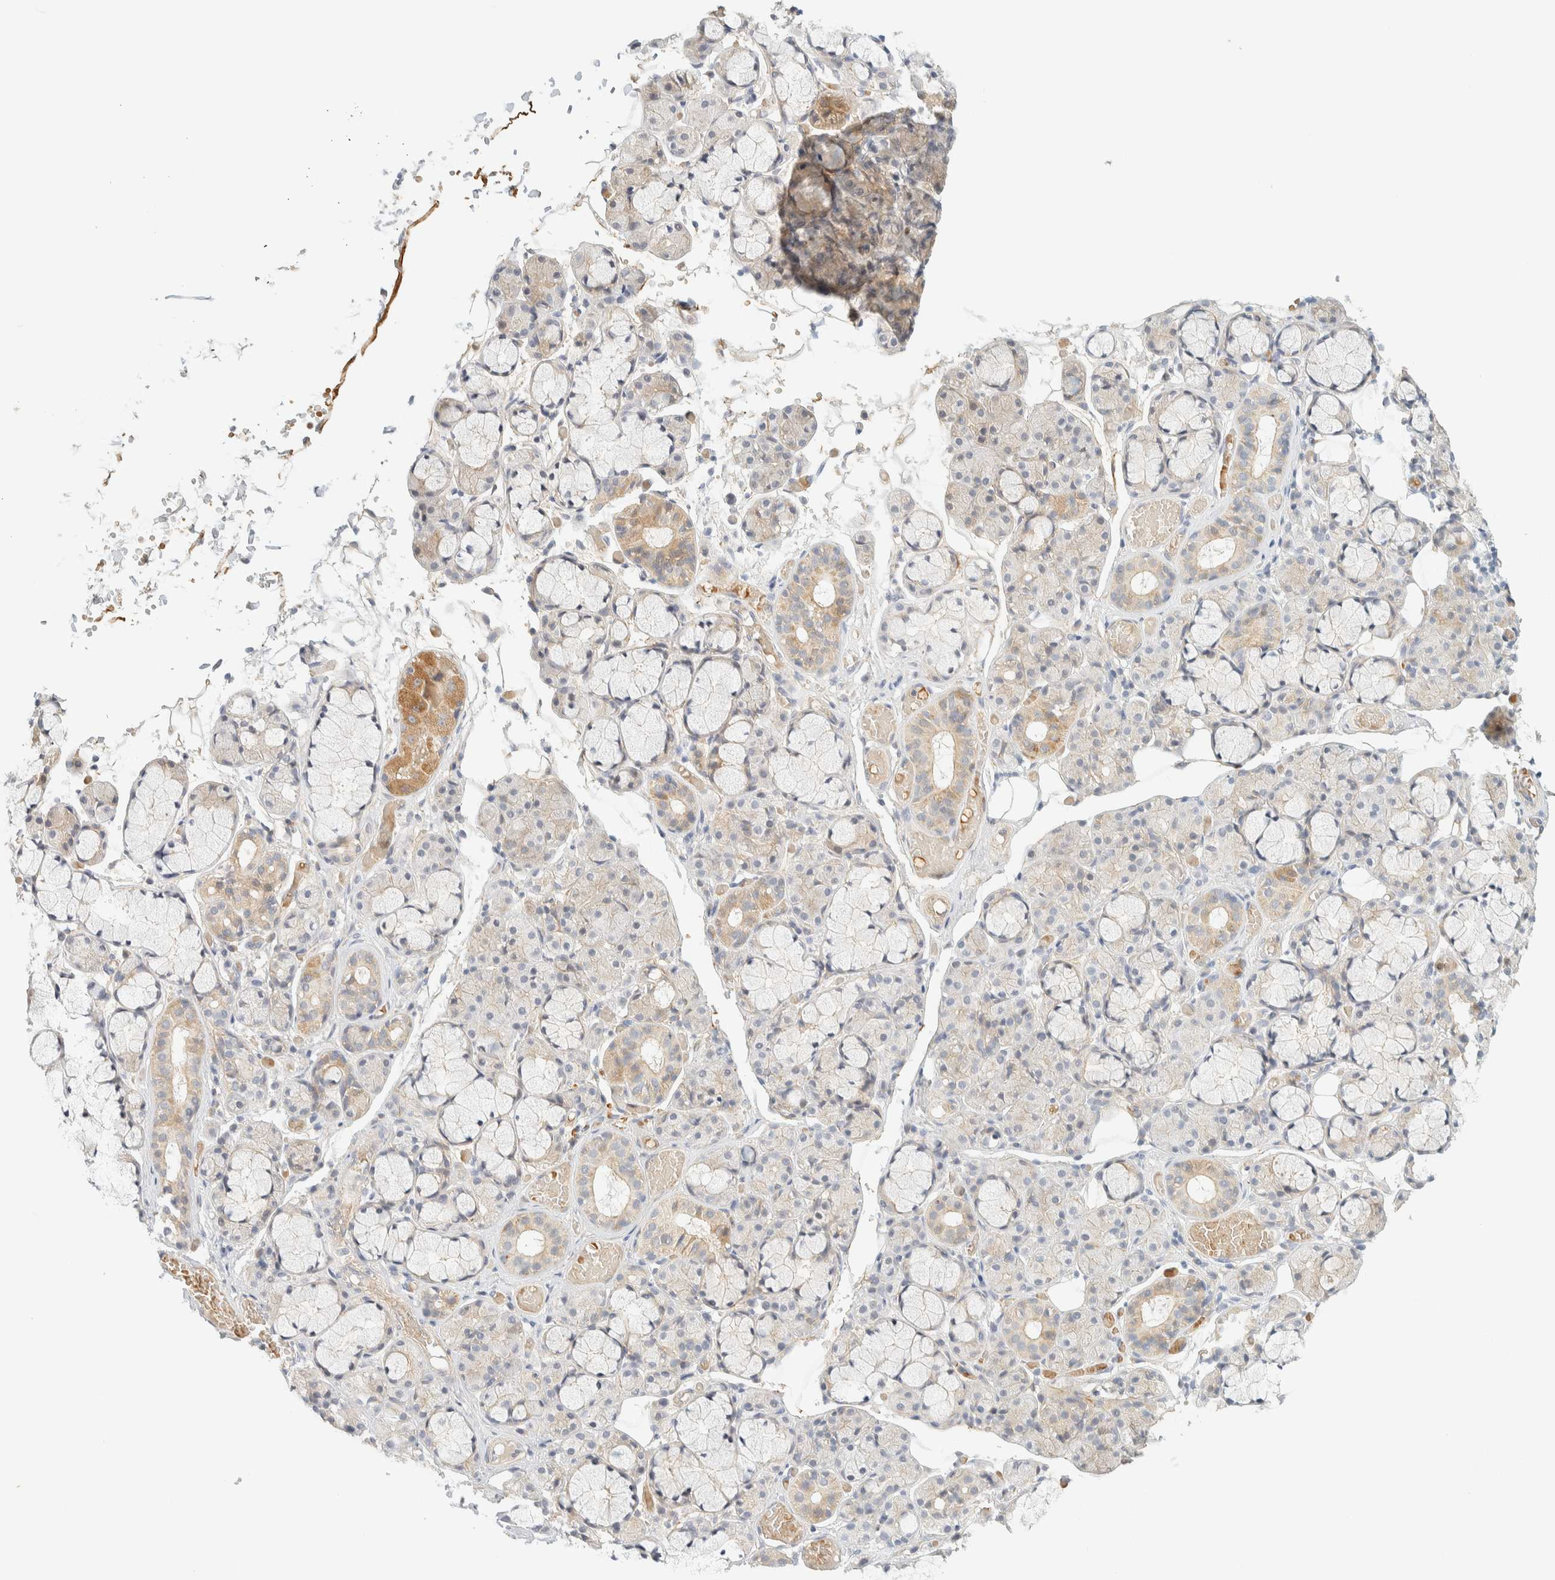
{"staining": {"intensity": "moderate", "quantity": "<25%", "location": "cytoplasmic/membranous"}, "tissue": "salivary gland", "cell_type": "Glandular cells", "image_type": "normal", "snomed": [{"axis": "morphology", "description": "Normal tissue, NOS"}, {"axis": "topography", "description": "Salivary gland"}], "caption": "Immunohistochemical staining of benign salivary gland displays low levels of moderate cytoplasmic/membranous expression in about <25% of glandular cells.", "gene": "TNK1", "patient": {"sex": "male", "age": 63}}